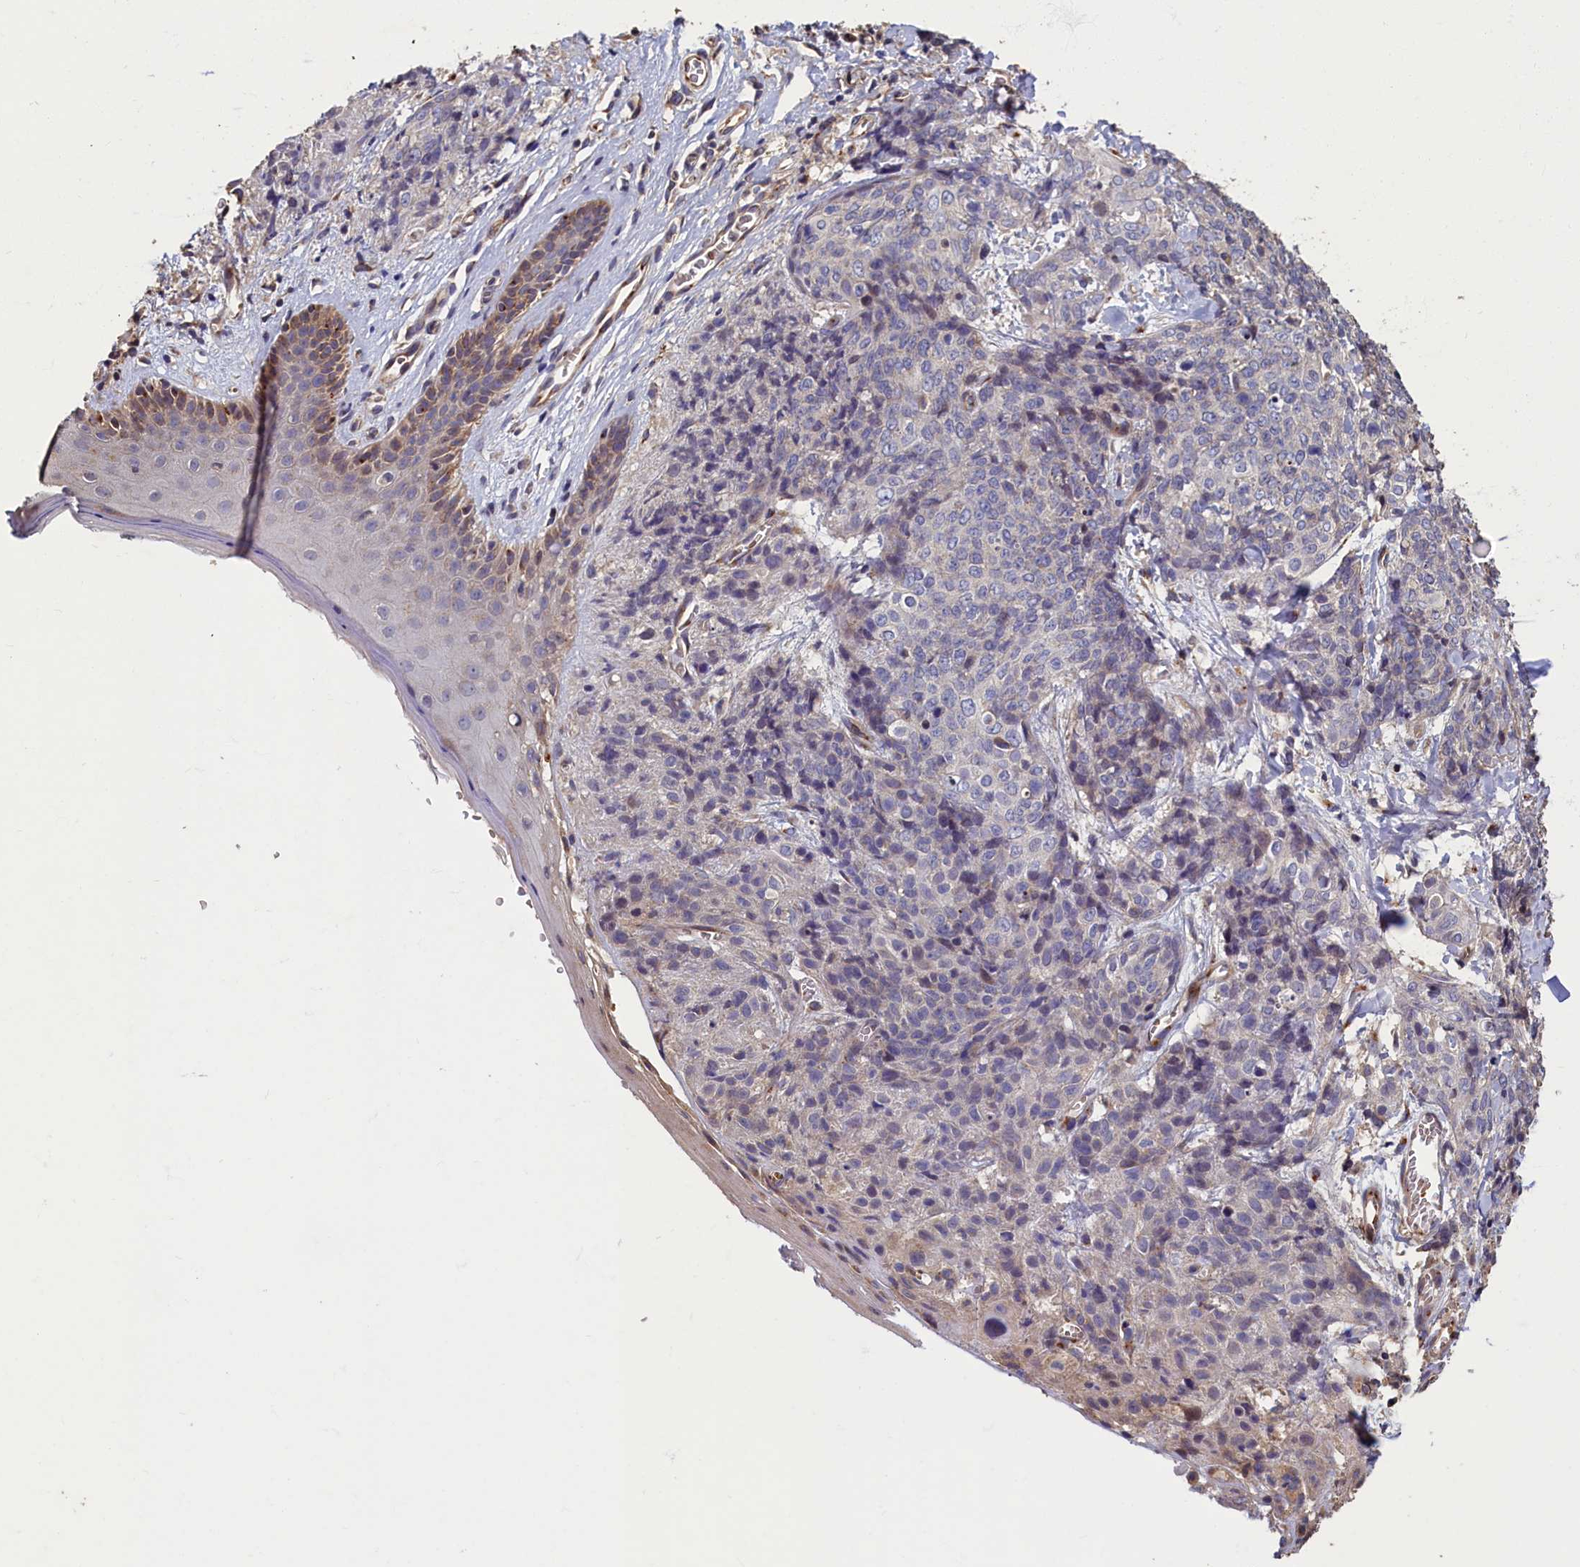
{"staining": {"intensity": "negative", "quantity": "none", "location": "none"}, "tissue": "skin cancer", "cell_type": "Tumor cells", "image_type": "cancer", "snomed": [{"axis": "morphology", "description": "Squamous cell carcinoma, NOS"}, {"axis": "topography", "description": "Skin"}, {"axis": "topography", "description": "Vulva"}], "caption": "Skin cancer stained for a protein using IHC displays no staining tumor cells.", "gene": "TMEM181", "patient": {"sex": "female", "age": 85}}